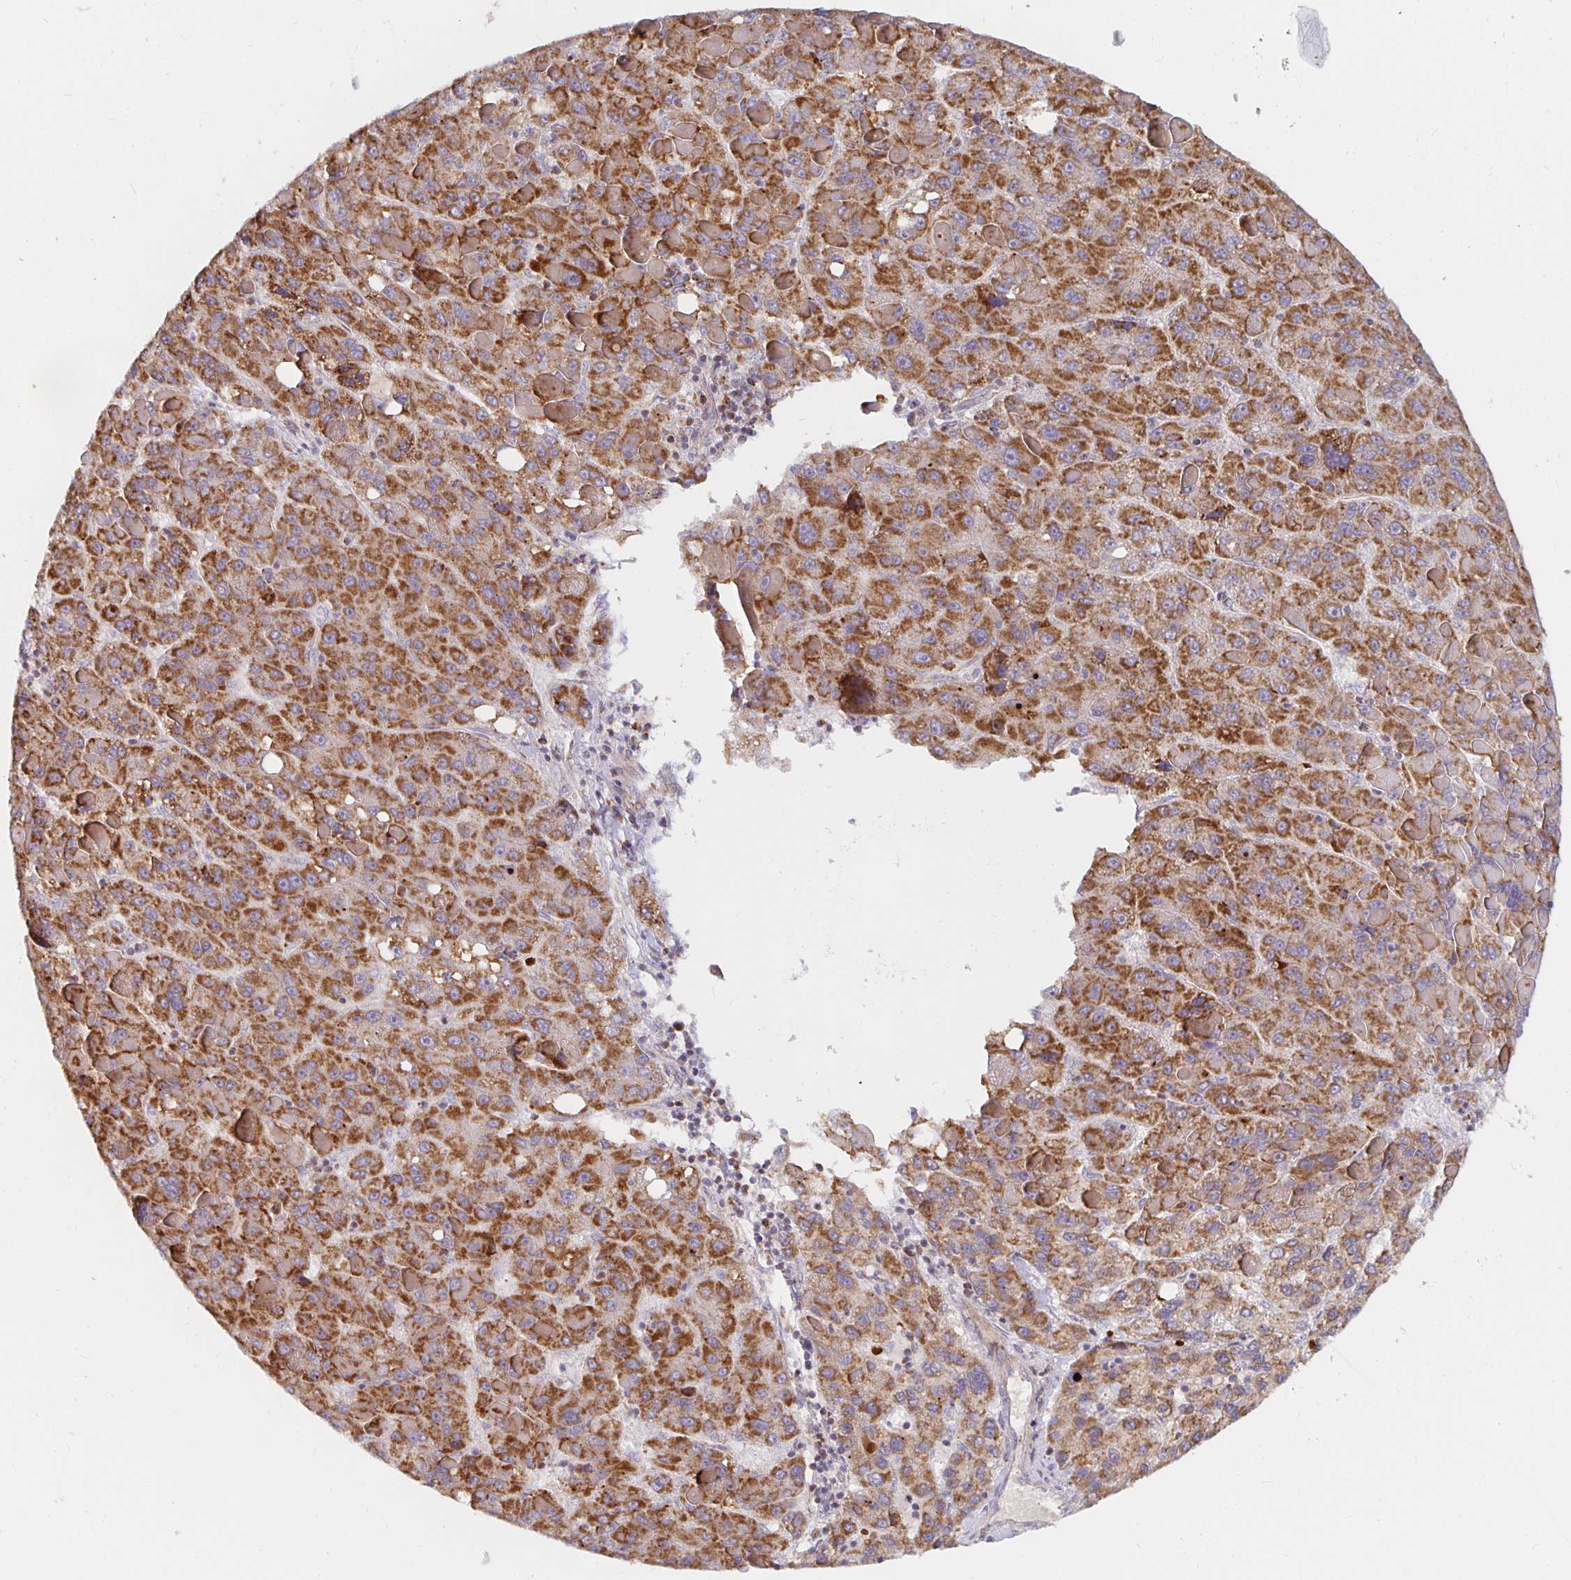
{"staining": {"intensity": "strong", "quantity": ">75%", "location": "cytoplasmic/membranous"}, "tissue": "liver cancer", "cell_type": "Tumor cells", "image_type": "cancer", "snomed": [{"axis": "morphology", "description": "Carcinoma, Hepatocellular, NOS"}, {"axis": "topography", "description": "Liver"}], "caption": "Protein expression analysis of liver cancer demonstrates strong cytoplasmic/membranous positivity in about >75% of tumor cells.", "gene": "MRPL28", "patient": {"sex": "female", "age": 82}}